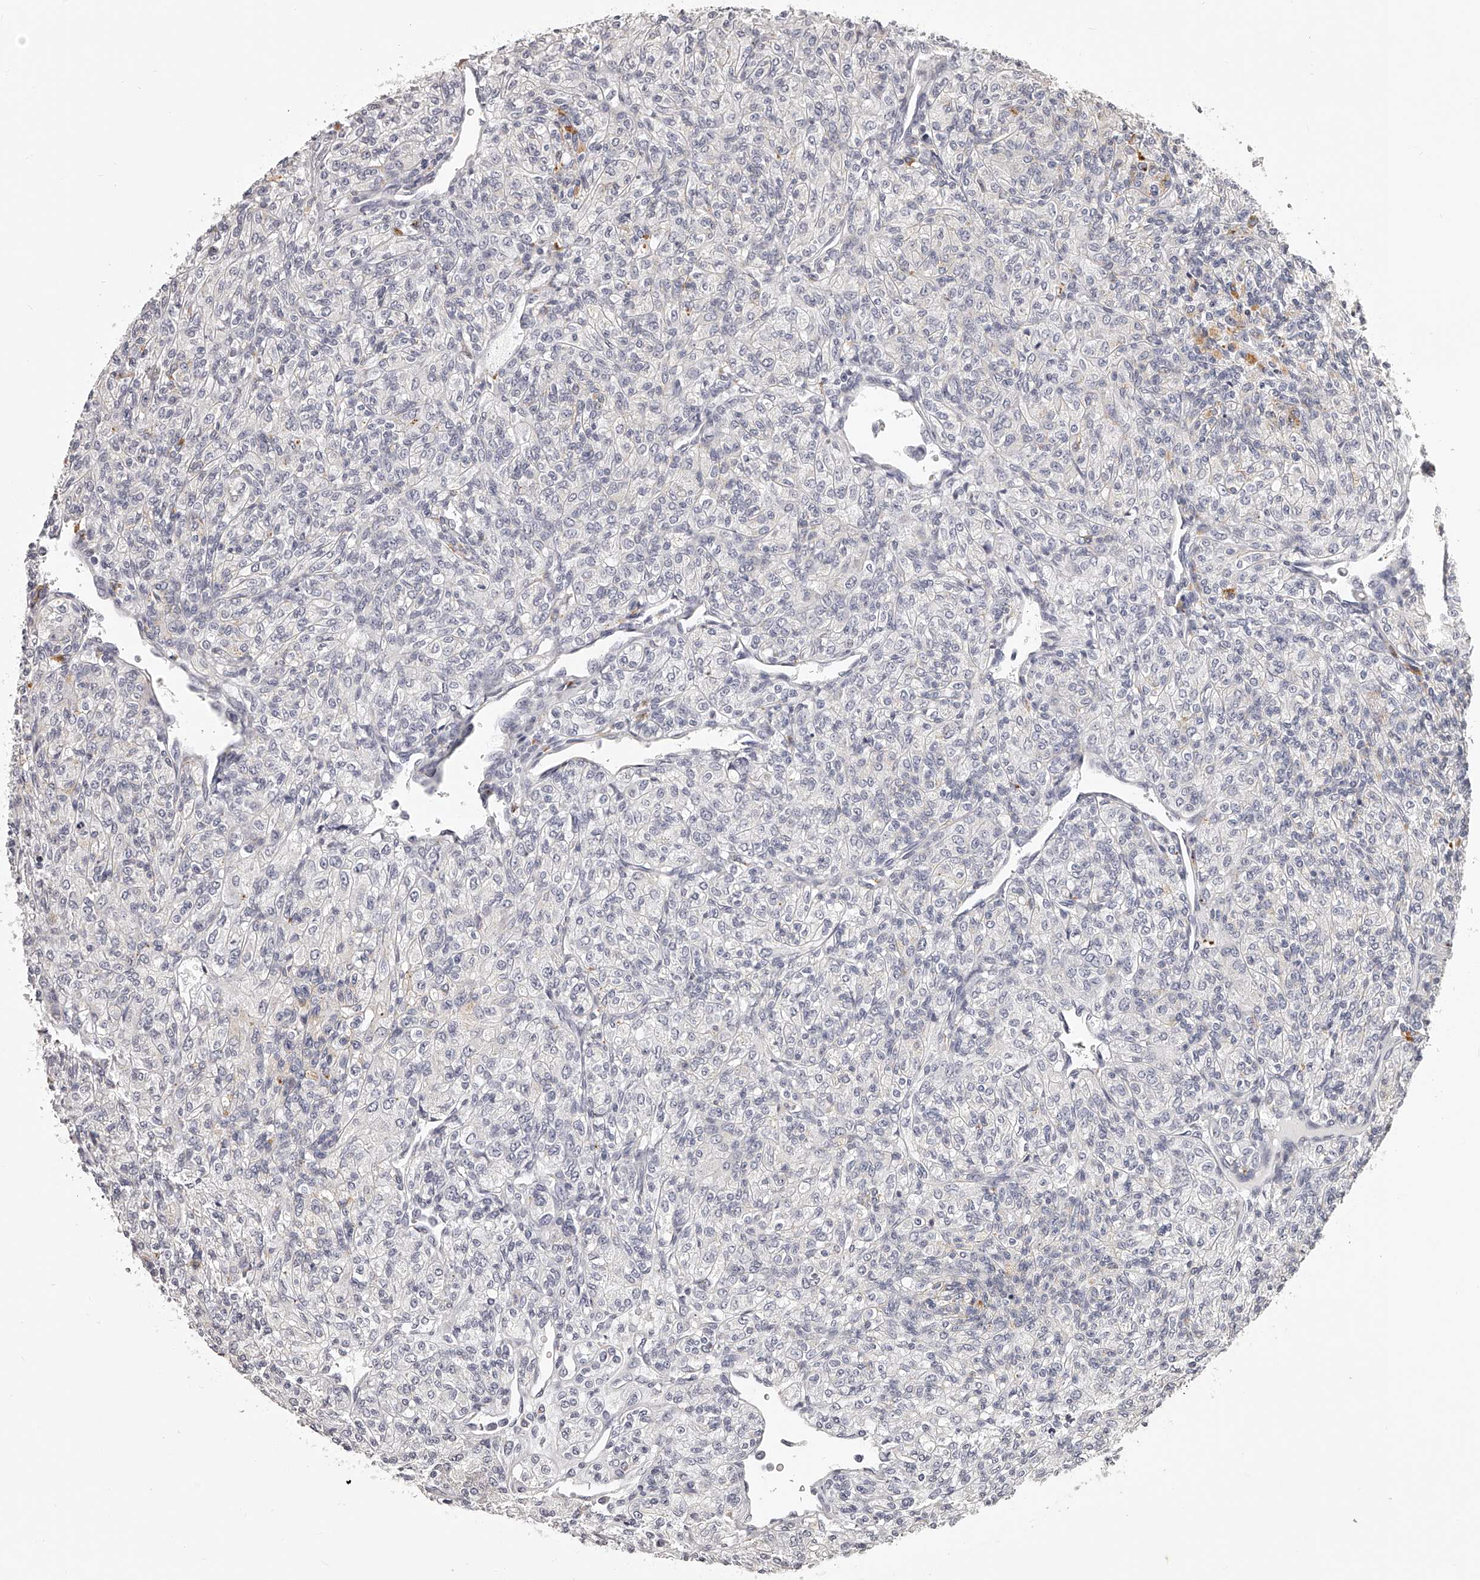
{"staining": {"intensity": "negative", "quantity": "none", "location": "none"}, "tissue": "renal cancer", "cell_type": "Tumor cells", "image_type": "cancer", "snomed": [{"axis": "morphology", "description": "Adenocarcinoma, NOS"}, {"axis": "topography", "description": "Kidney"}], "caption": "Immunohistochemistry (IHC) photomicrograph of neoplastic tissue: renal cancer stained with DAB shows no significant protein positivity in tumor cells. The staining was performed using DAB to visualize the protein expression in brown, while the nuclei were stained in blue with hematoxylin (Magnification: 20x).", "gene": "DMRT1", "patient": {"sex": "male", "age": 77}}